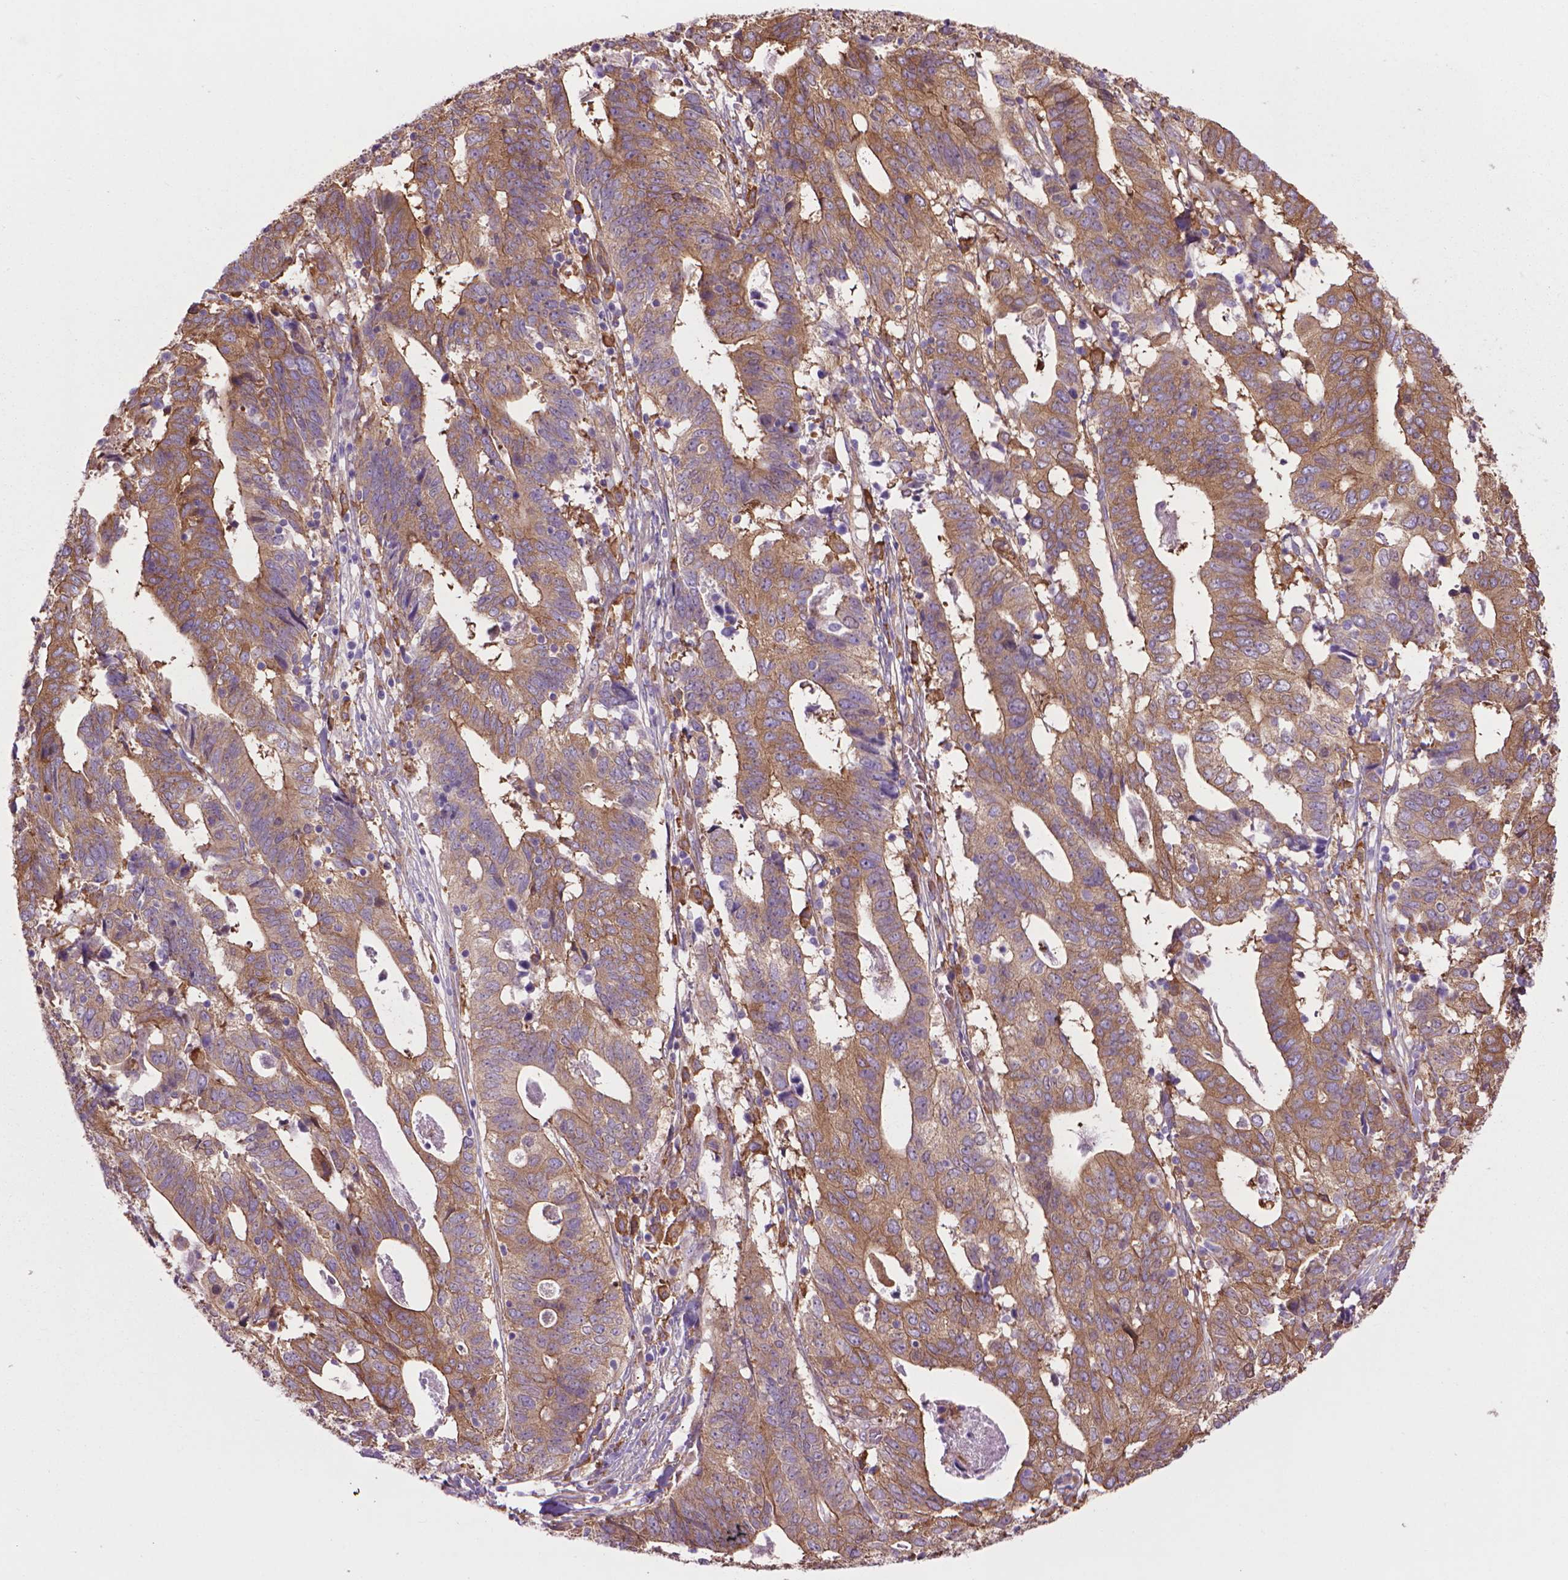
{"staining": {"intensity": "weak", "quantity": ">75%", "location": "cytoplasmic/membranous"}, "tissue": "stomach cancer", "cell_type": "Tumor cells", "image_type": "cancer", "snomed": [{"axis": "morphology", "description": "Adenocarcinoma, NOS"}, {"axis": "topography", "description": "Stomach, upper"}], "caption": "Protein expression analysis of adenocarcinoma (stomach) demonstrates weak cytoplasmic/membranous expression in about >75% of tumor cells.", "gene": "CORO1B", "patient": {"sex": "female", "age": 67}}